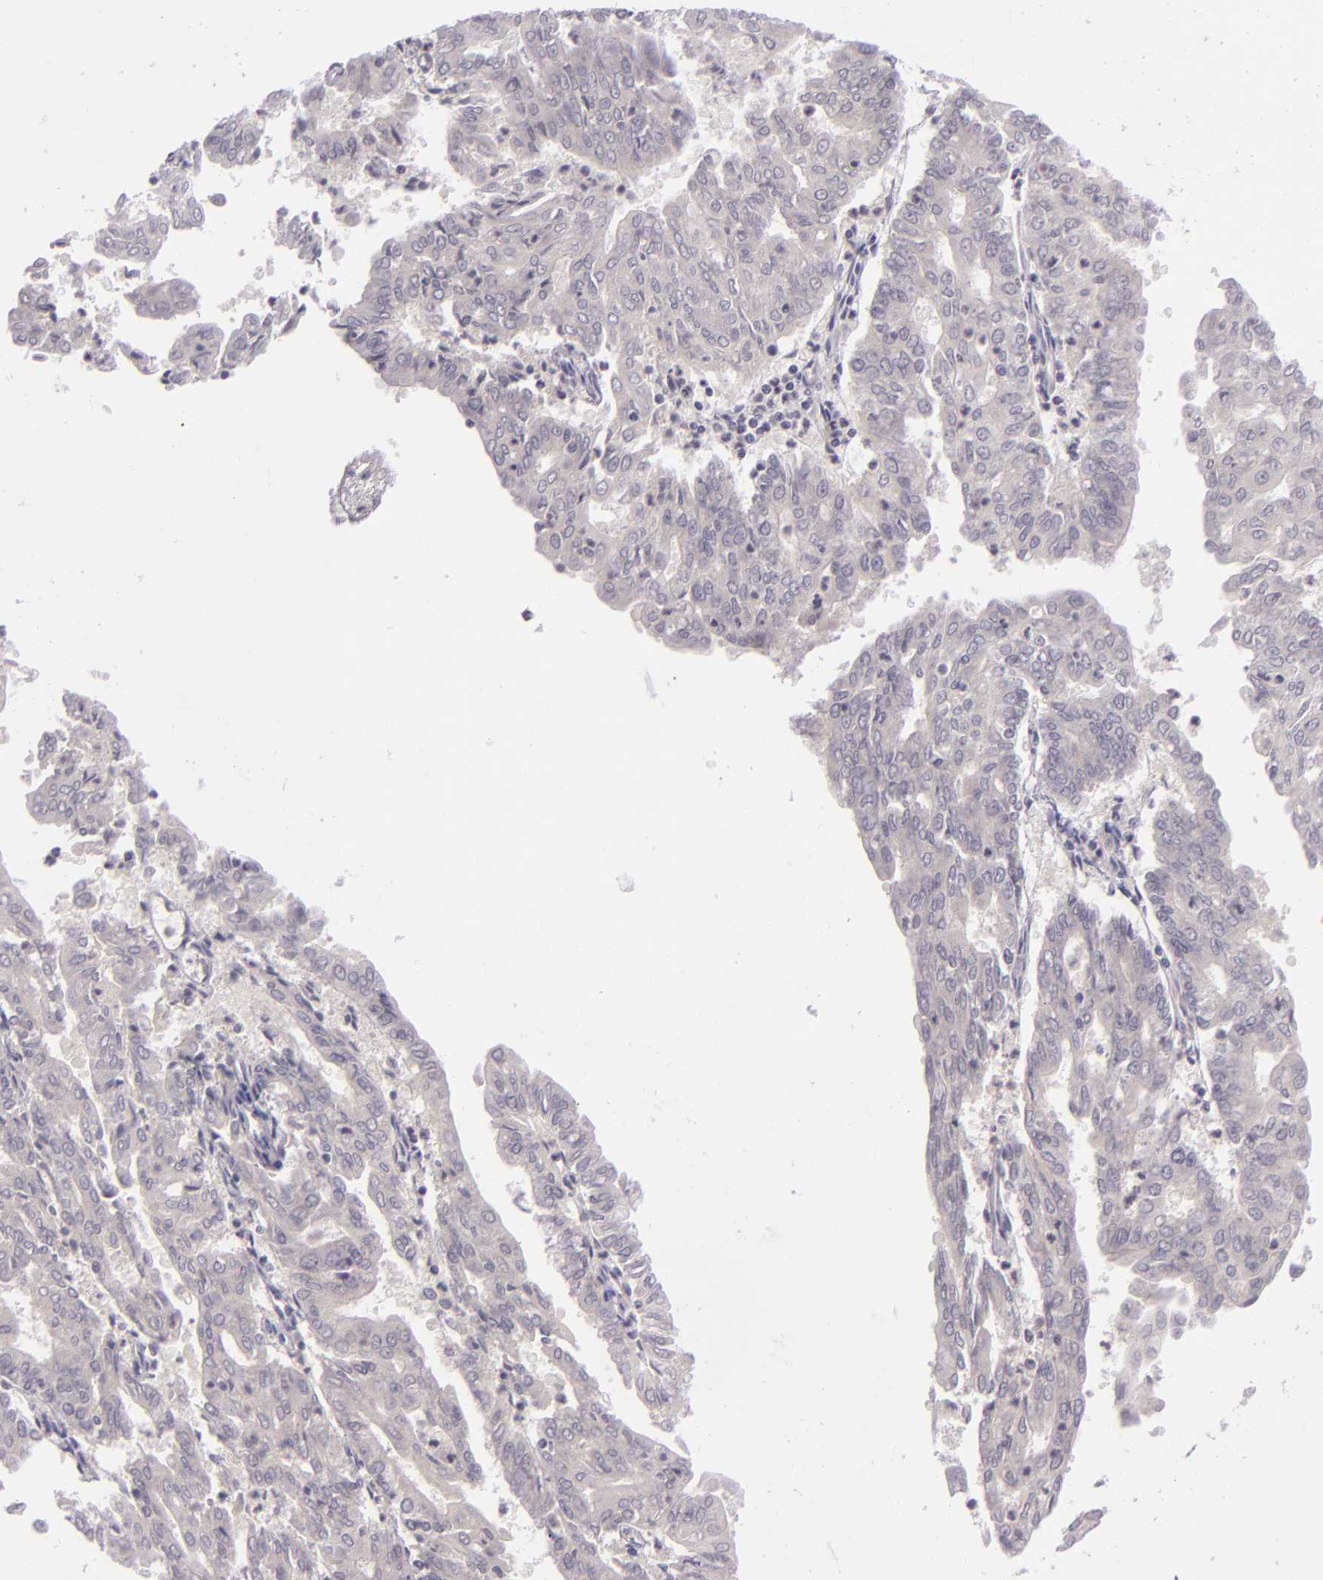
{"staining": {"intensity": "negative", "quantity": "none", "location": "none"}, "tissue": "endometrial cancer", "cell_type": "Tumor cells", "image_type": "cancer", "snomed": [{"axis": "morphology", "description": "Adenocarcinoma, NOS"}, {"axis": "topography", "description": "Endometrium"}], "caption": "An immunohistochemistry (IHC) histopathology image of endometrial cancer (adenocarcinoma) is shown. There is no staining in tumor cells of endometrial cancer (adenocarcinoma).", "gene": "DAG1", "patient": {"sex": "female", "age": 79}}